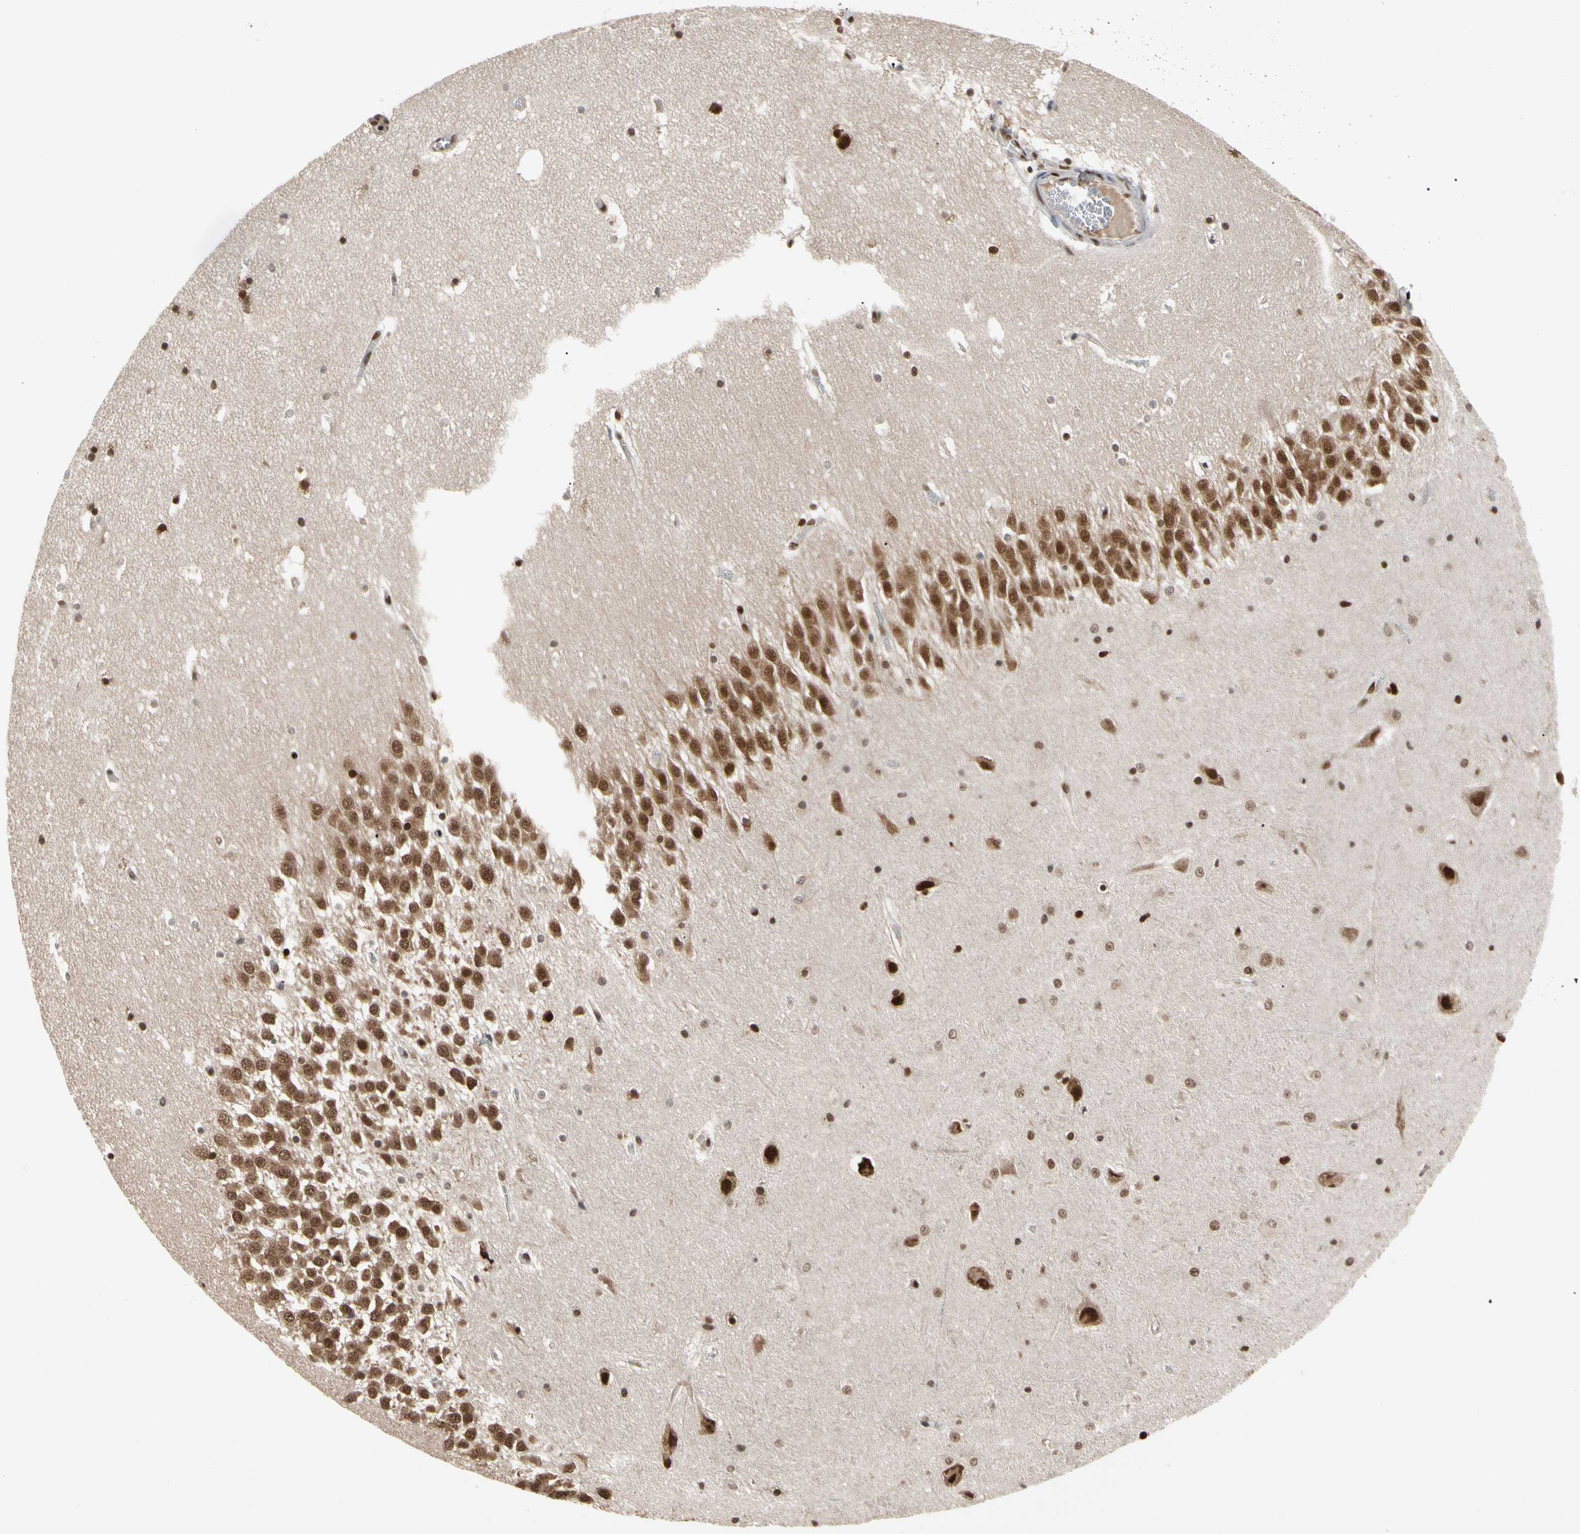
{"staining": {"intensity": "strong", "quantity": ">75%", "location": "nuclear"}, "tissue": "hippocampus", "cell_type": "Glial cells", "image_type": "normal", "snomed": [{"axis": "morphology", "description": "Normal tissue, NOS"}, {"axis": "topography", "description": "Hippocampus"}], "caption": "An immunohistochemistry (IHC) image of unremarkable tissue is shown. Protein staining in brown labels strong nuclear positivity in hippocampus within glial cells. (Stains: DAB in brown, nuclei in blue, Microscopy: brightfield microscopy at high magnification).", "gene": "FAM98B", "patient": {"sex": "male", "age": 45}}